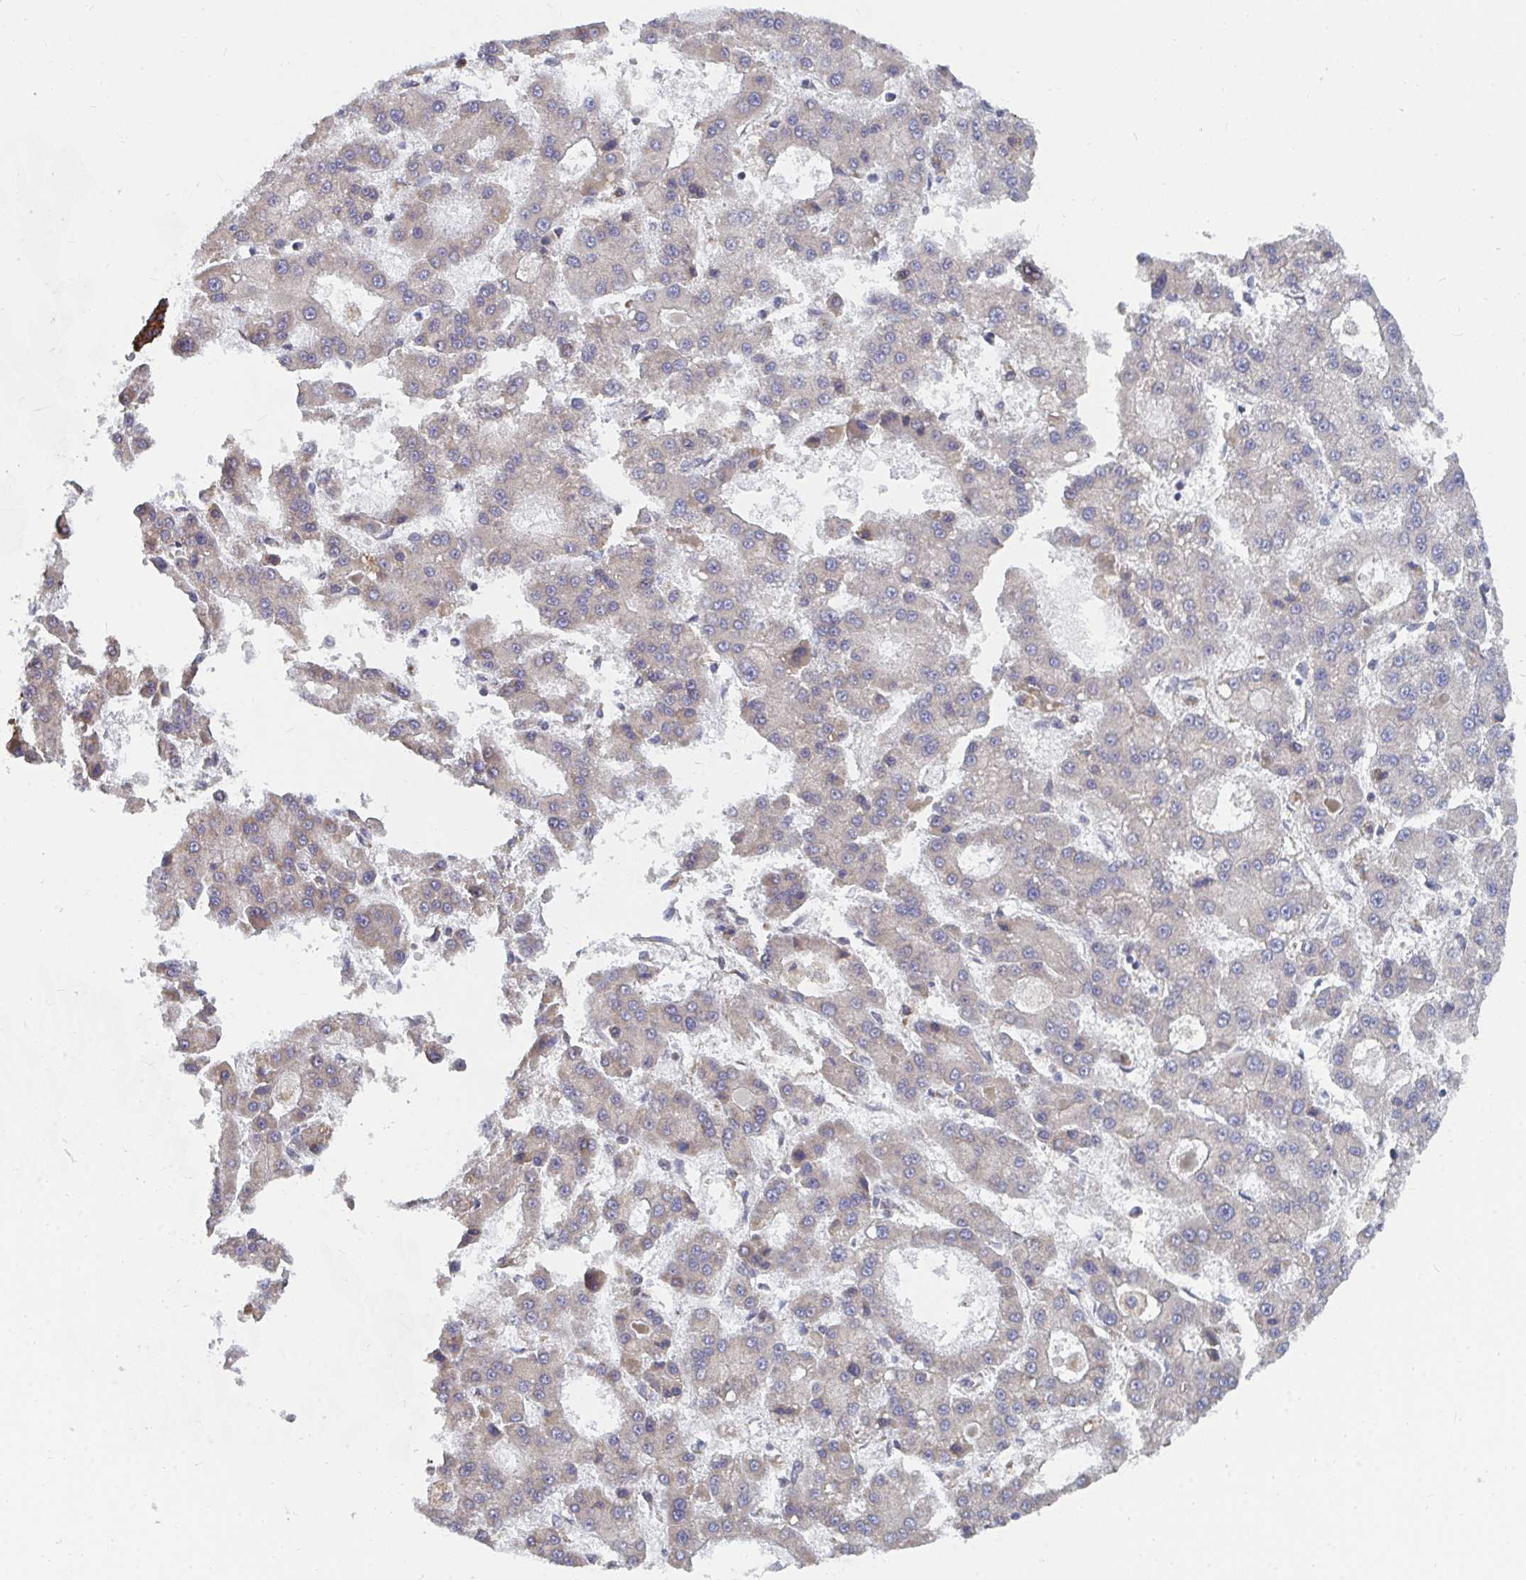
{"staining": {"intensity": "negative", "quantity": "none", "location": "none"}, "tissue": "liver cancer", "cell_type": "Tumor cells", "image_type": "cancer", "snomed": [{"axis": "morphology", "description": "Carcinoma, Hepatocellular, NOS"}, {"axis": "topography", "description": "Liver"}], "caption": "Photomicrograph shows no significant protein positivity in tumor cells of liver cancer (hepatocellular carcinoma). Nuclei are stained in blue.", "gene": "ELAVL1", "patient": {"sex": "male", "age": 70}}